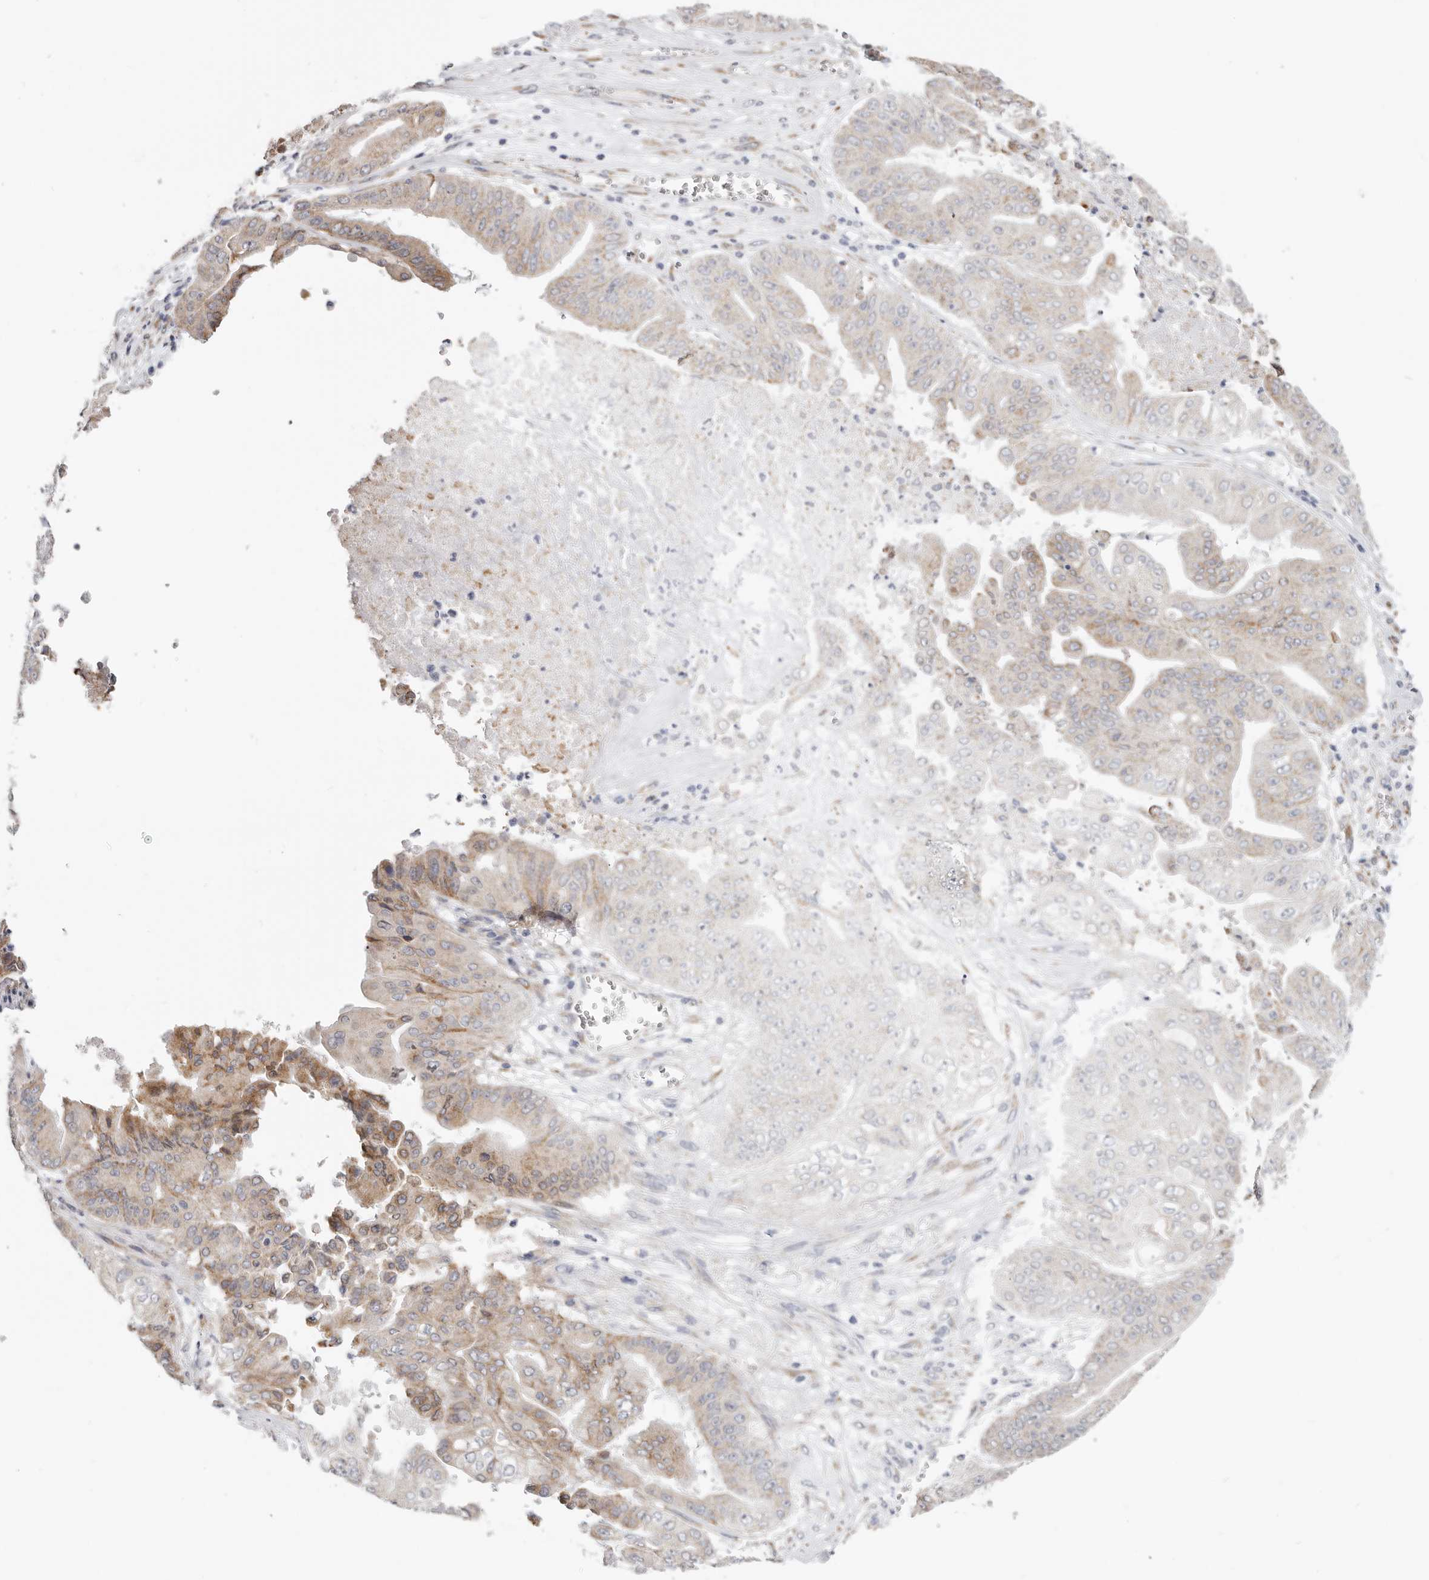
{"staining": {"intensity": "moderate", "quantity": "25%-75%", "location": "cytoplasmic/membranous"}, "tissue": "pancreatic cancer", "cell_type": "Tumor cells", "image_type": "cancer", "snomed": [{"axis": "morphology", "description": "Adenocarcinoma, NOS"}, {"axis": "topography", "description": "Pancreas"}], "caption": "Pancreatic cancer (adenocarcinoma) was stained to show a protein in brown. There is medium levels of moderate cytoplasmic/membranous staining in about 25%-75% of tumor cells.", "gene": "IL32", "patient": {"sex": "female", "age": 77}}